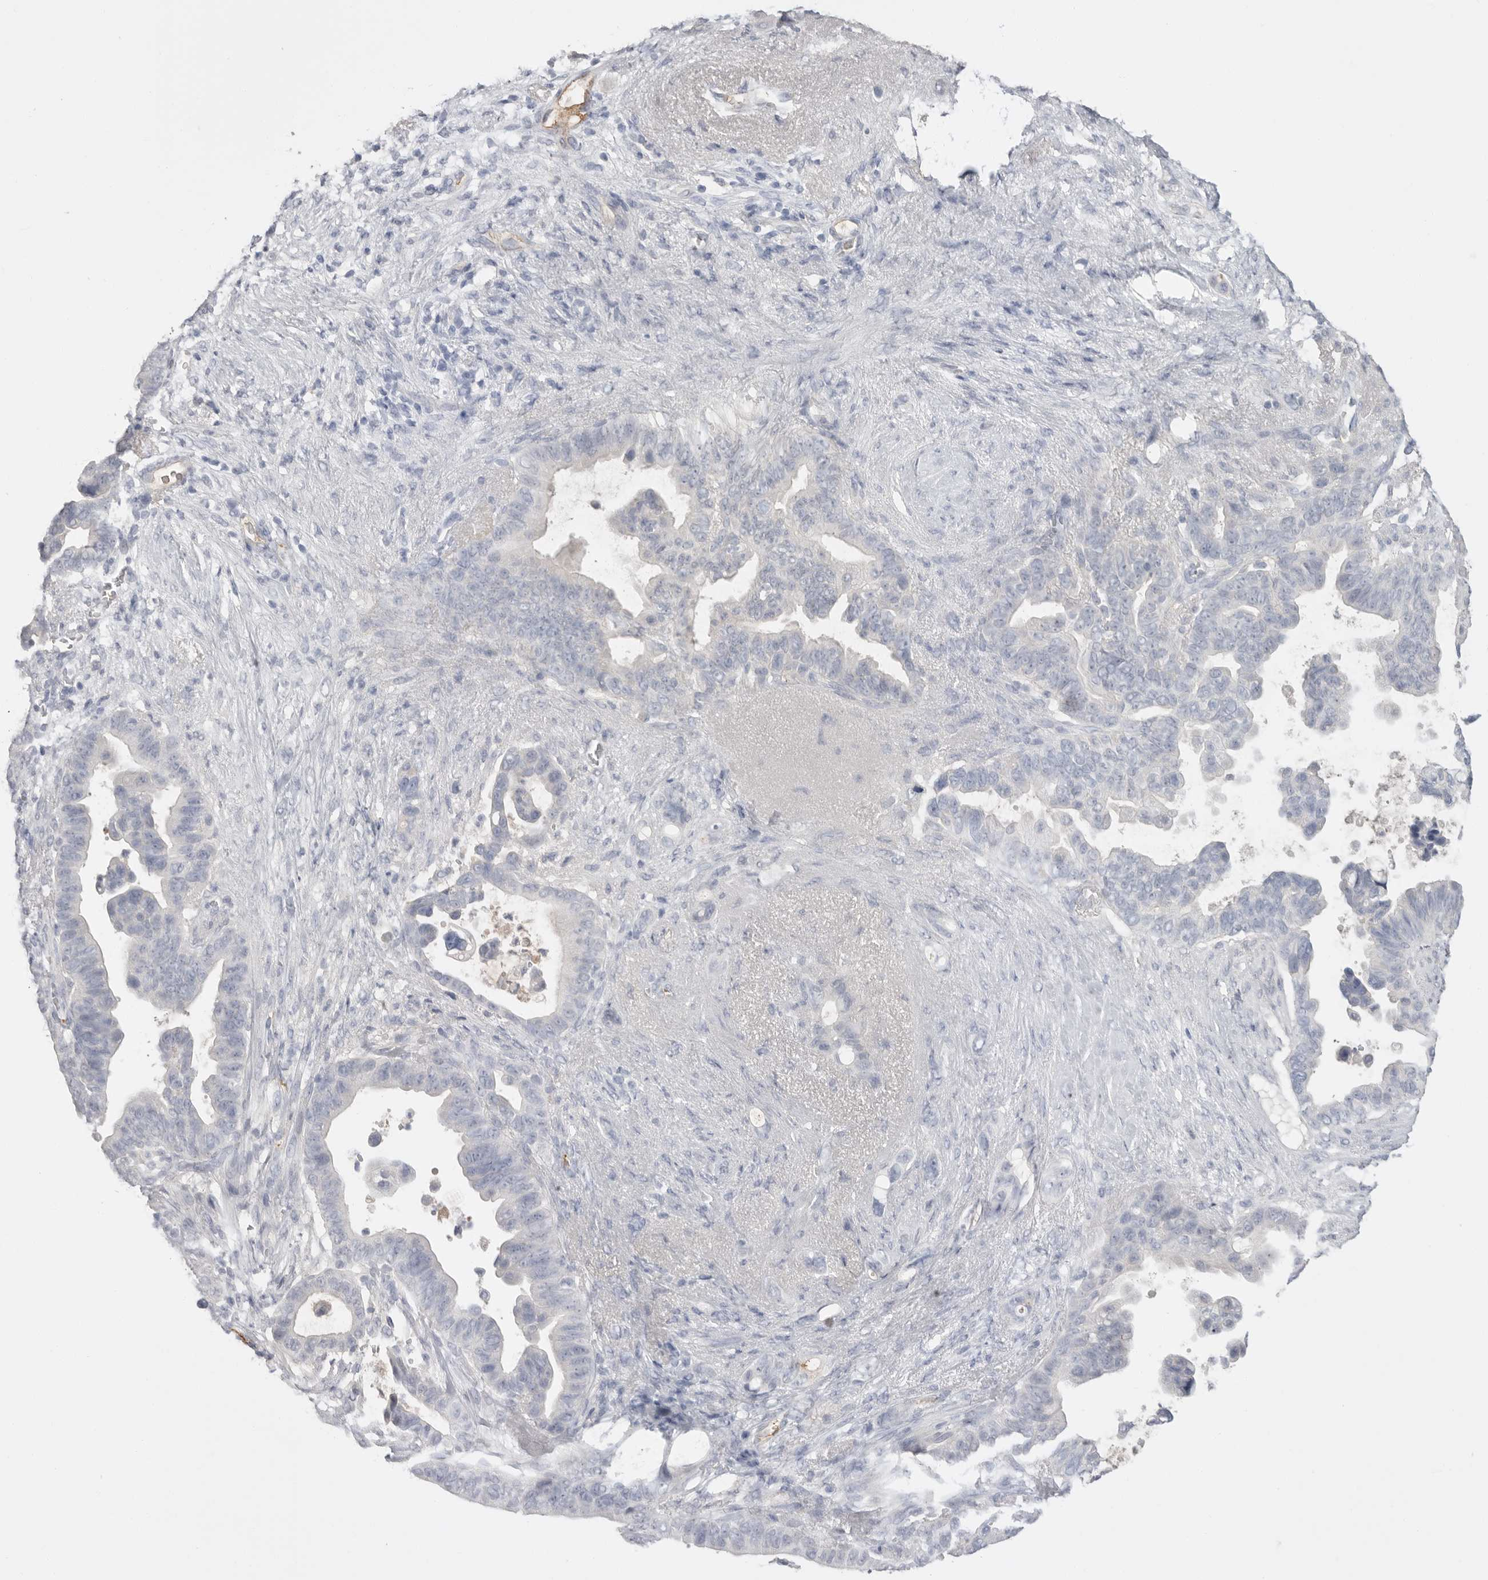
{"staining": {"intensity": "negative", "quantity": "none", "location": "none"}, "tissue": "pancreatic cancer", "cell_type": "Tumor cells", "image_type": "cancer", "snomed": [{"axis": "morphology", "description": "Adenocarcinoma, NOS"}, {"axis": "topography", "description": "Pancreas"}], "caption": "IHC of adenocarcinoma (pancreatic) demonstrates no expression in tumor cells.", "gene": "APOA2", "patient": {"sex": "female", "age": 72}}